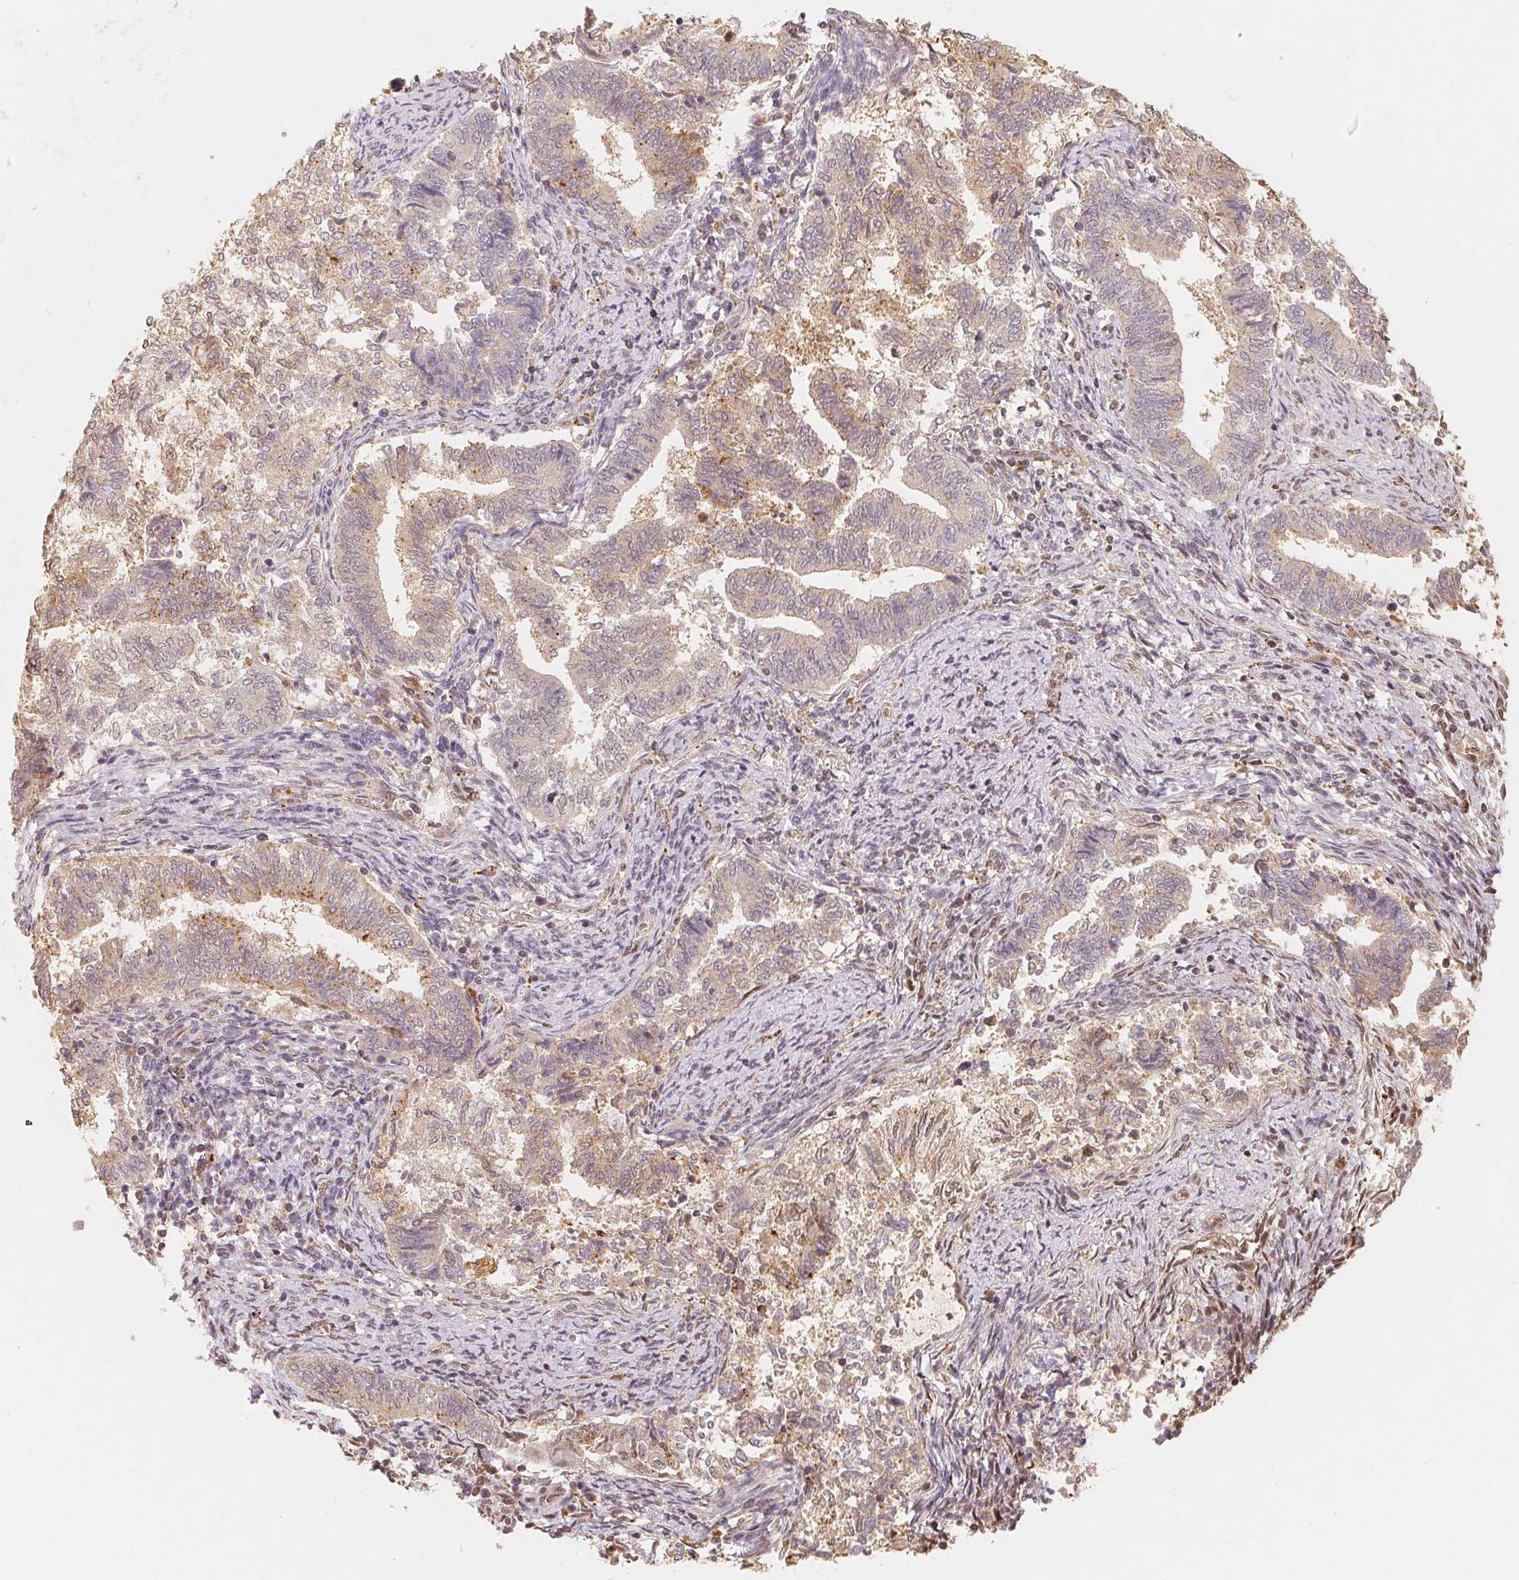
{"staining": {"intensity": "weak", "quantity": "25%-75%", "location": "cytoplasmic/membranous"}, "tissue": "endometrial cancer", "cell_type": "Tumor cells", "image_type": "cancer", "snomed": [{"axis": "morphology", "description": "Adenocarcinoma, NOS"}, {"axis": "topography", "description": "Endometrium"}], "caption": "Immunohistochemical staining of human endometrial cancer (adenocarcinoma) shows weak cytoplasmic/membranous protein expression in about 25%-75% of tumor cells.", "gene": "GUSB", "patient": {"sex": "female", "age": 65}}